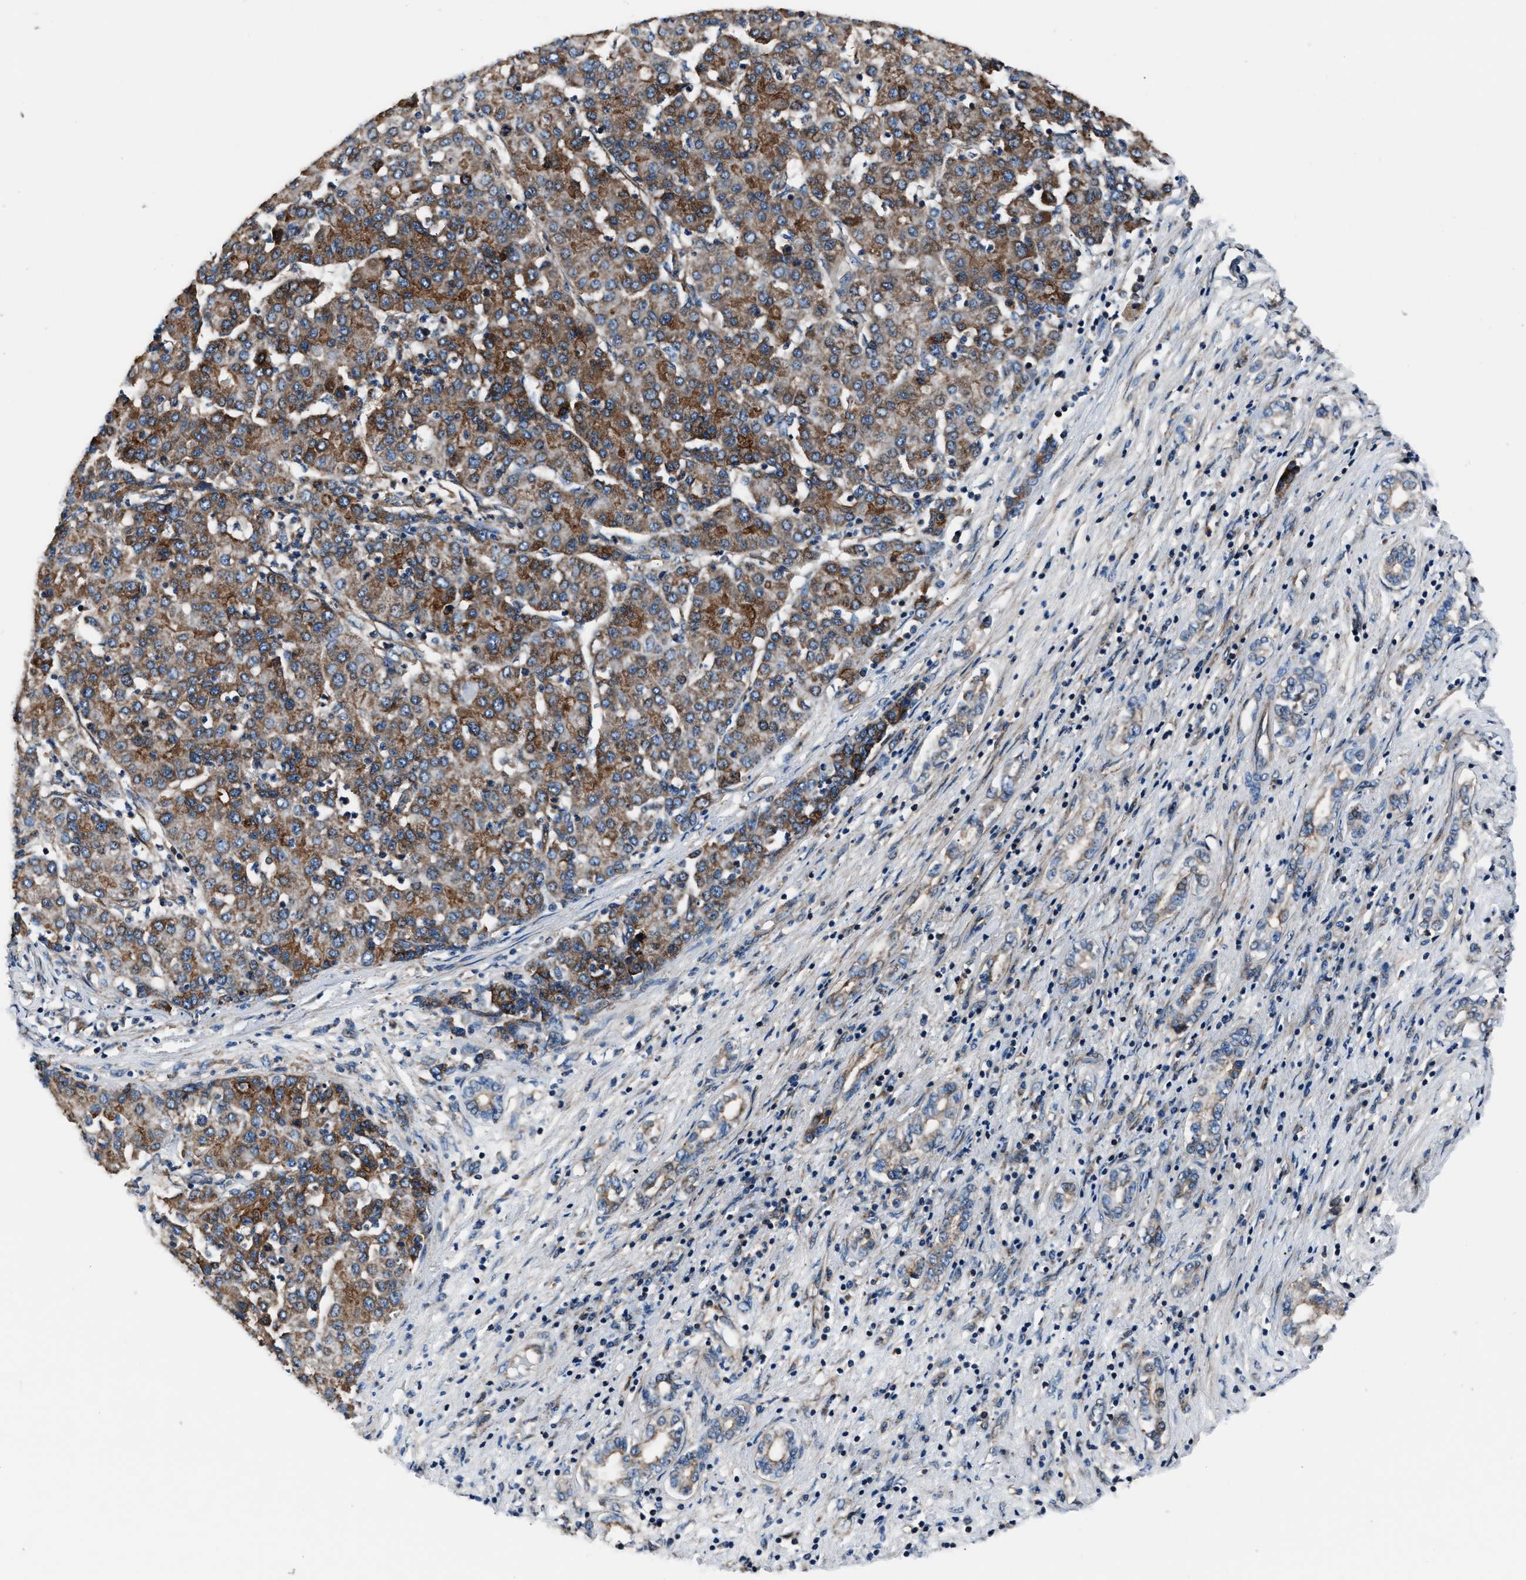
{"staining": {"intensity": "strong", "quantity": ">75%", "location": "cytoplasmic/membranous"}, "tissue": "liver cancer", "cell_type": "Tumor cells", "image_type": "cancer", "snomed": [{"axis": "morphology", "description": "Carcinoma, Hepatocellular, NOS"}, {"axis": "topography", "description": "Liver"}], "caption": "A micrograph showing strong cytoplasmic/membranous positivity in approximately >75% of tumor cells in liver cancer (hepatocellular carcinoma), as visualized by brown immunohistochemical staining.", "gene": "GGCT", "patient": {"sex": "male", "age": 65}}